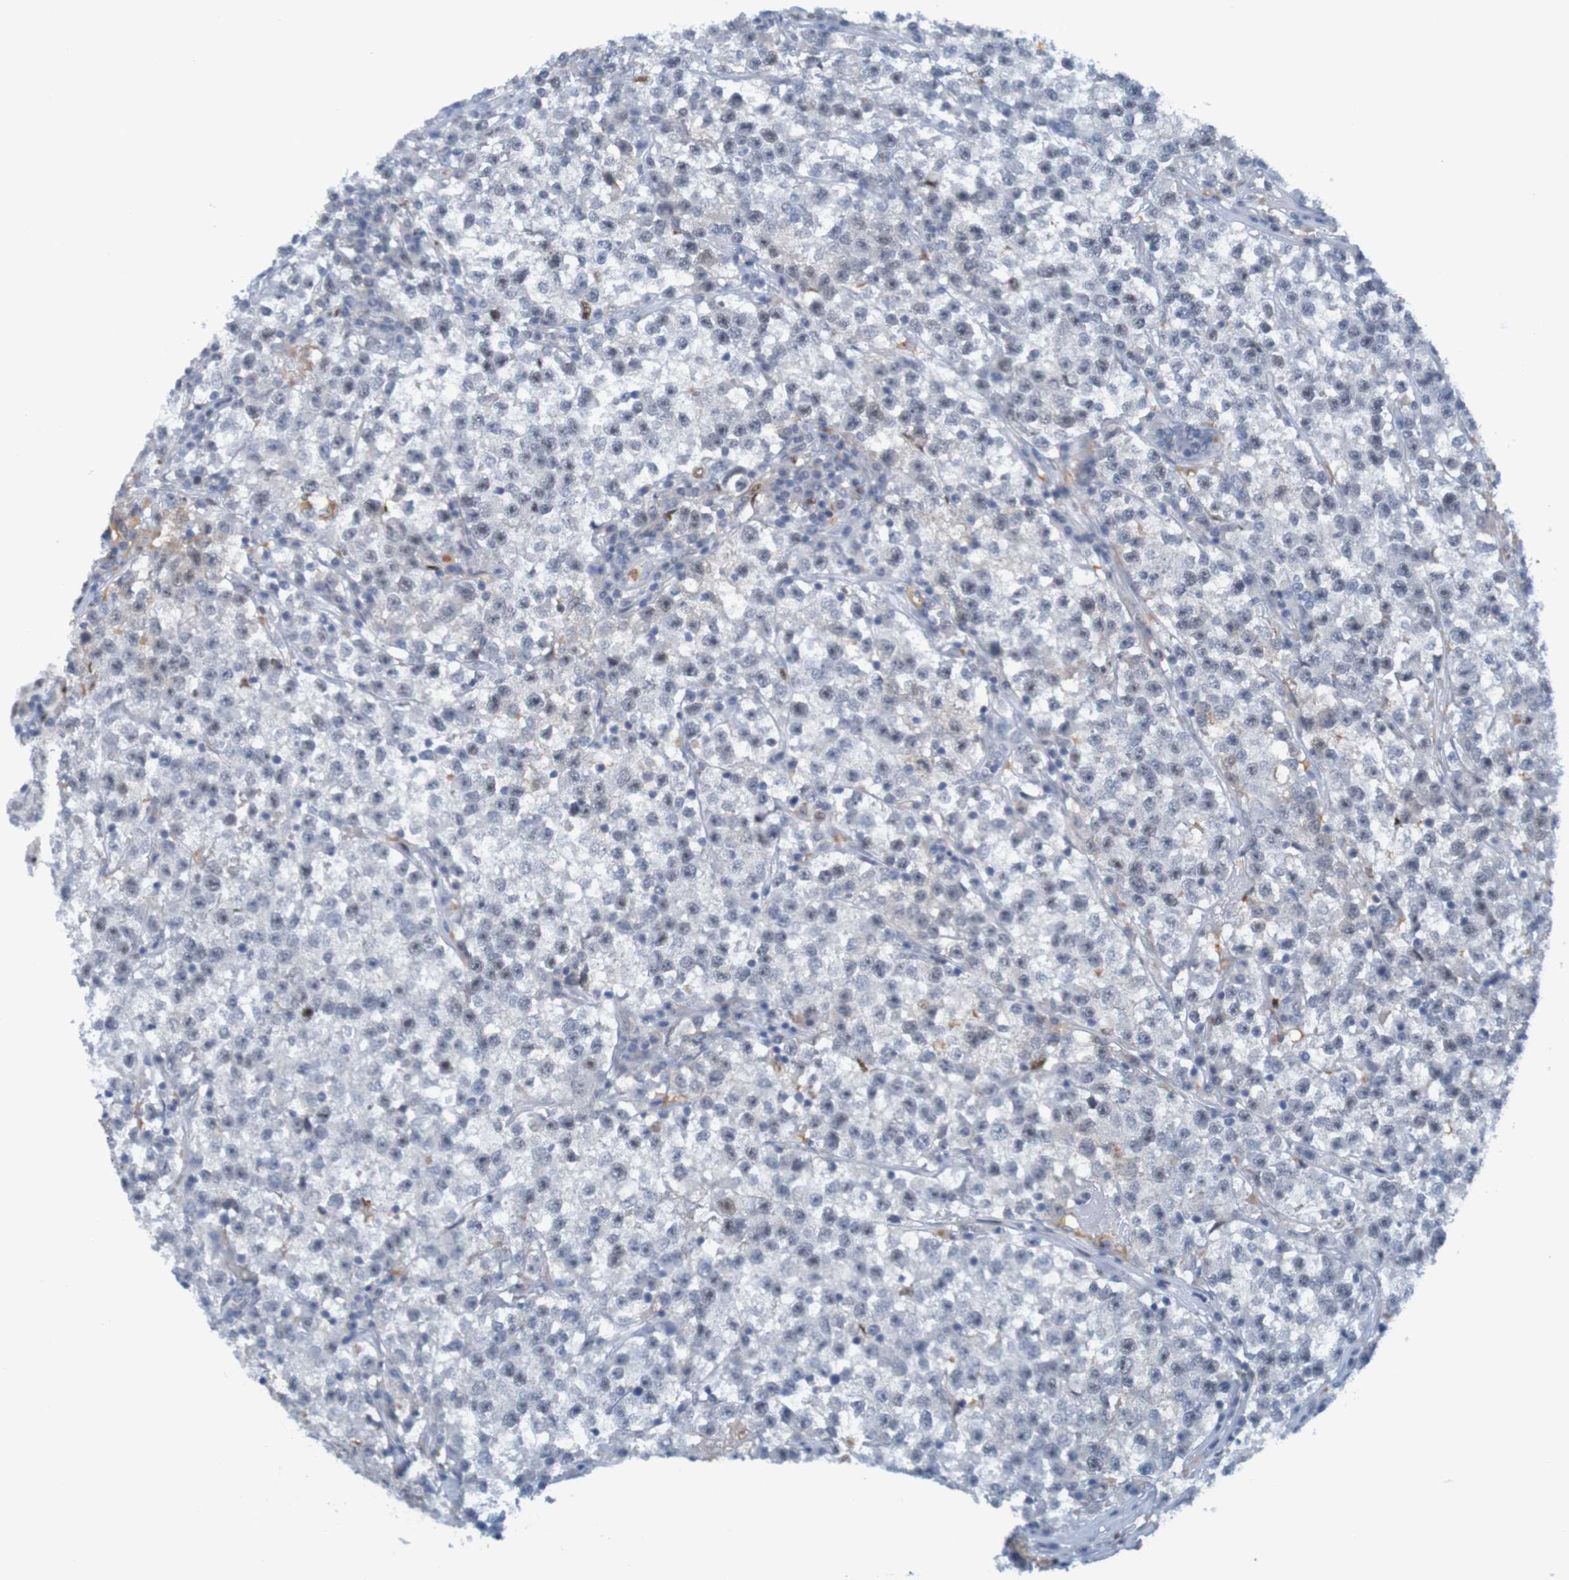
{"staining": {"intensity": "negative", "quantity": "none", "location": "none"}, "tissue": "testis cancer", "cell_type": "Tumor cells", "image_type": "cancer", "snomed": [{"axis": "morphology", "description": "Seminoma, NOS"}, {"axis": "topography", "description": "Testis"}], "caption": "A micrograph of seminoma (testis) stained for a protein displays no brown staining in tumor cells. The staining was performed using DAB to visualize the protein expression in brown, while the nuclei were stained in blue with hematoxylin (Magnification: 20x).", "gene": "USP36", "patient": {"sex": "male", "age": 22}}